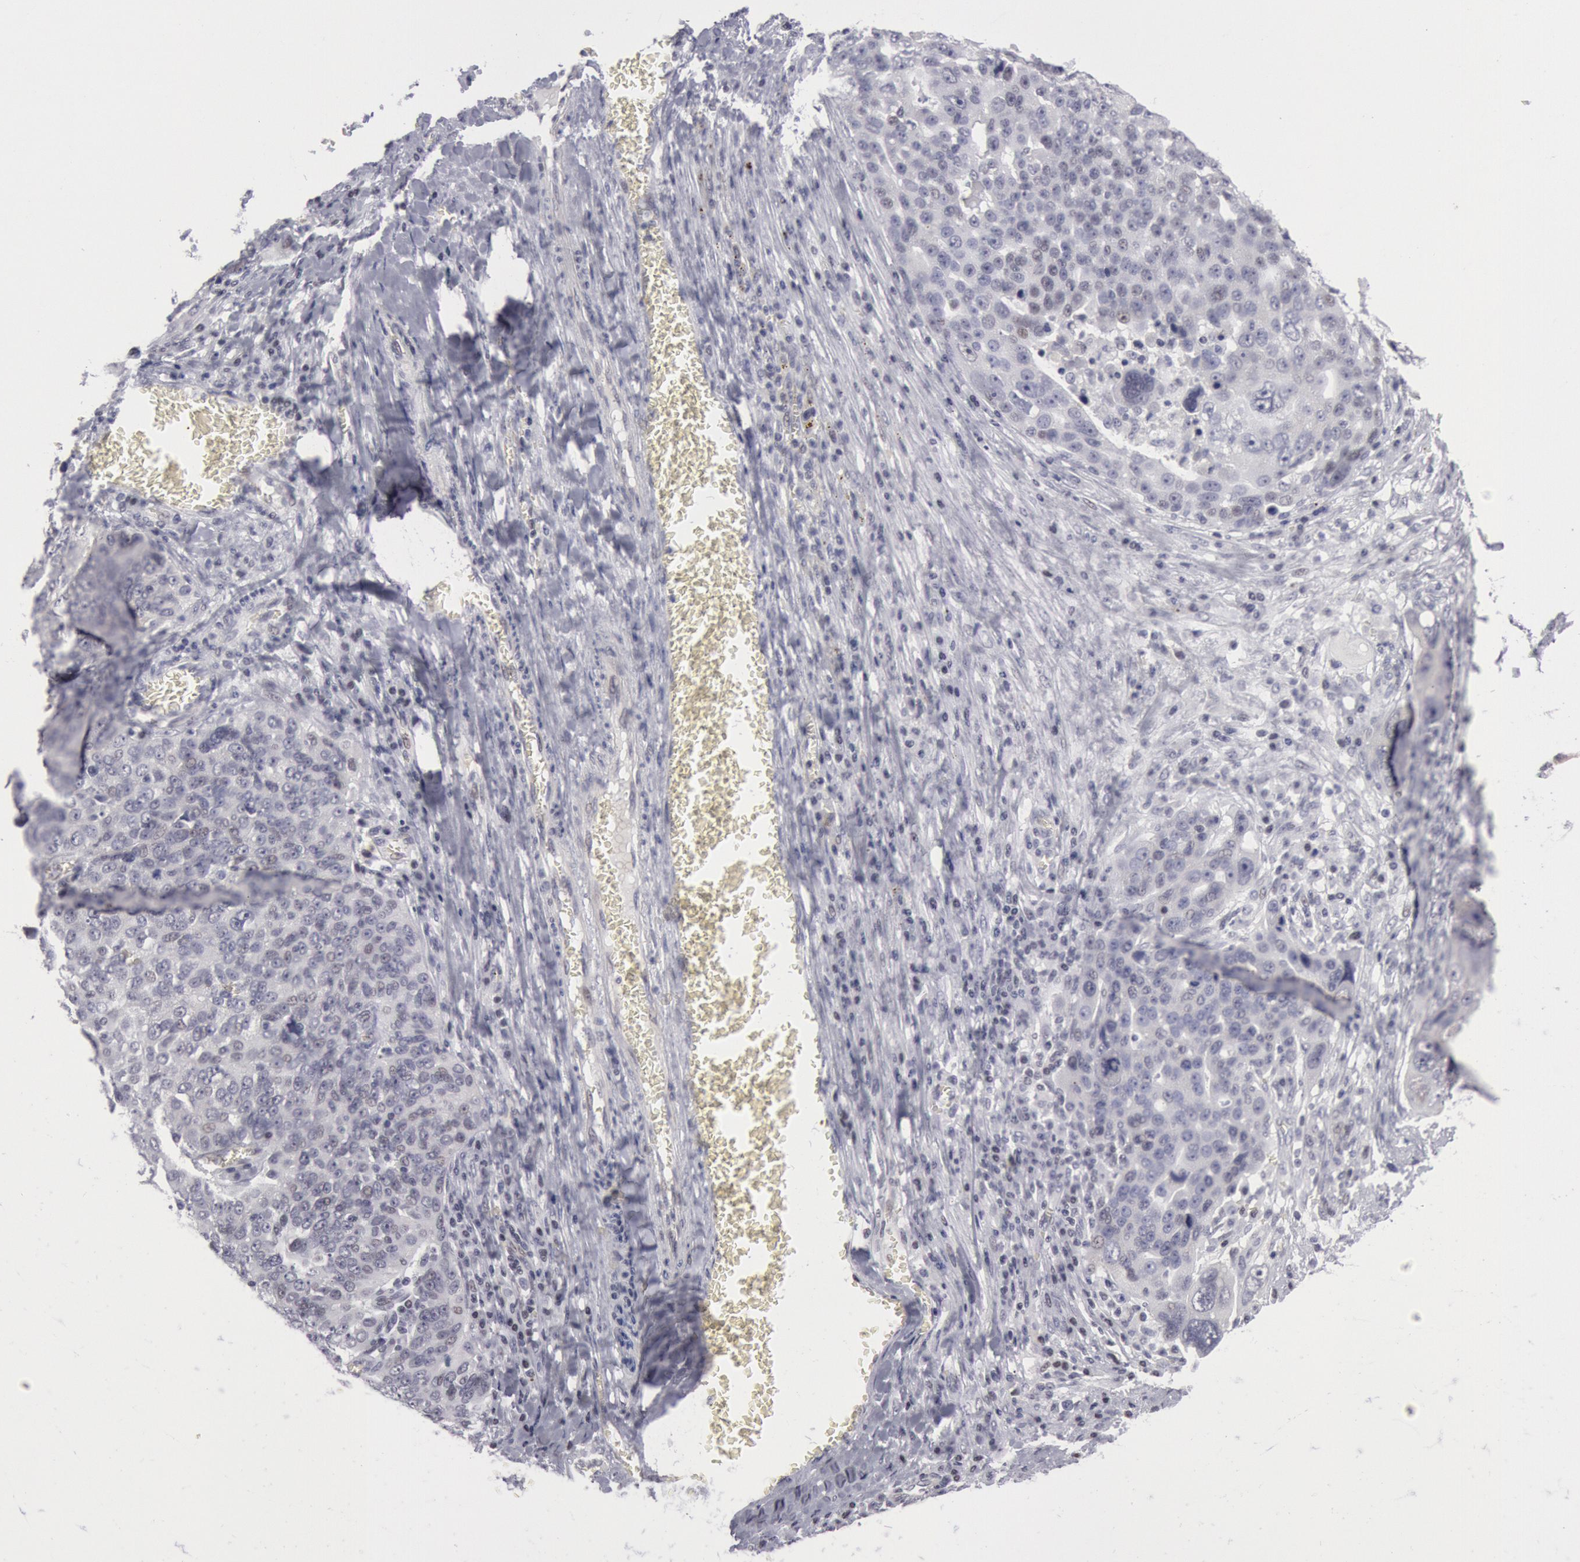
{"staining": {"intensity": "negative", "quantity": "none", "location": "none"}, "tissue": "ovarian cancer", "cell_type": "Tumor cells", "image_type": "cancer", "snomed": [{"axis": "morphology", "description": "Carcinoma, endometroid"}, {"axis": "topography", "description": "Ovary"}], "caption": "High magnification brightfield microscopy of endometroid carcinoma (ovarian) stained with DAB (brown) and counterstained with hematoxylin (blue): tumor cells show no significant positivity.", "gene": "JOSD1", "patient": {"sex": "female", "age": 75}}